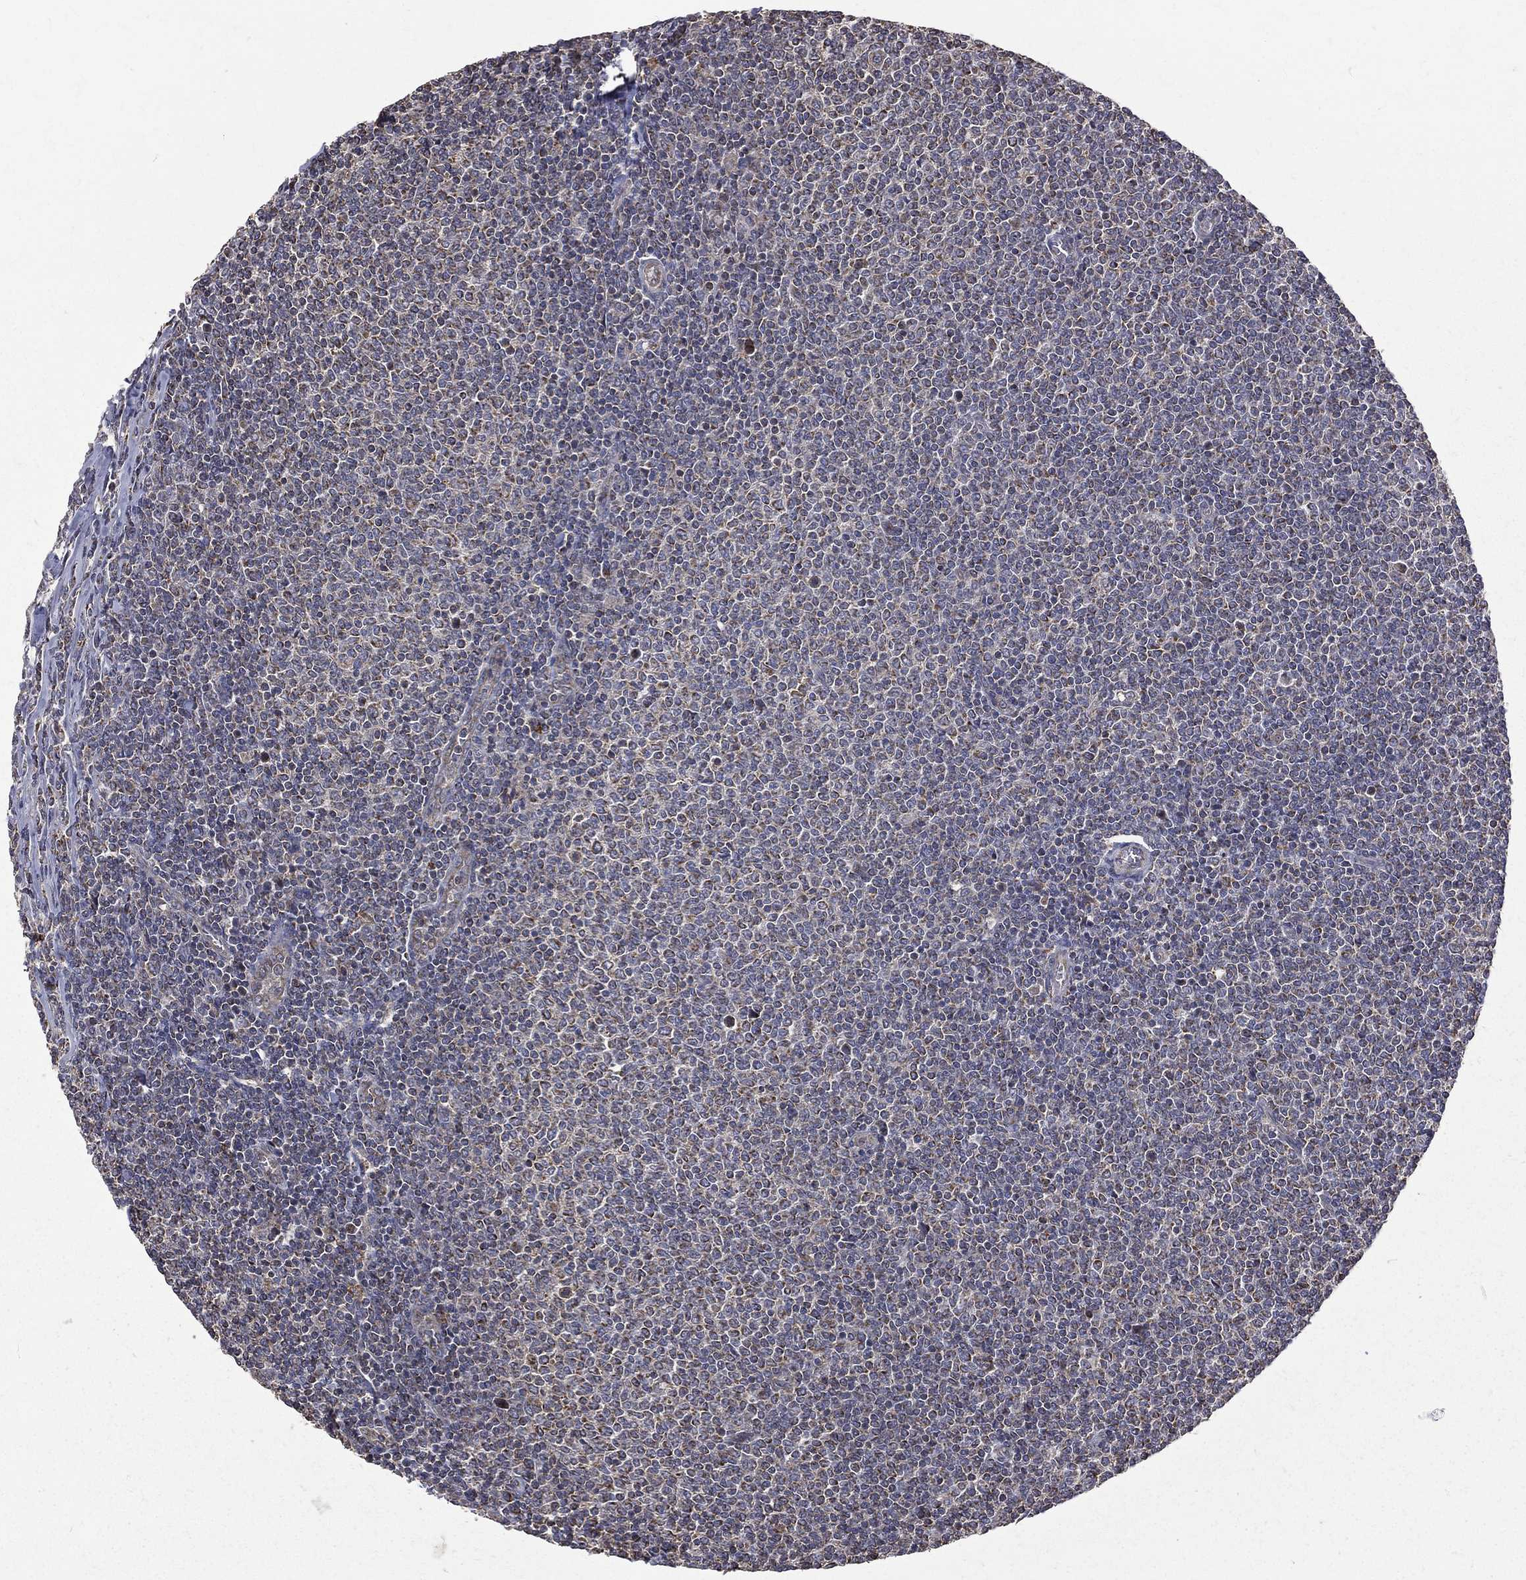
{"staining": {"intensity": "negative", "quantity": "none", "location": "none"}, "tissue": "lymphoma", "cell_type": "Tumor cells", "image_type": "cancer", "snomed": [{"axis": "morphology", "description": "Malignant lymphoma, non-Hodgkin's type, Low grade"}, {"axis": "topography", "description": "Lymph node"}], "caption": "Histopathology image shows no significant protein positivity in tumor cells of lymphoma.", "gene": "RPGR", "patient": {"sex": "male", "age": 52}}